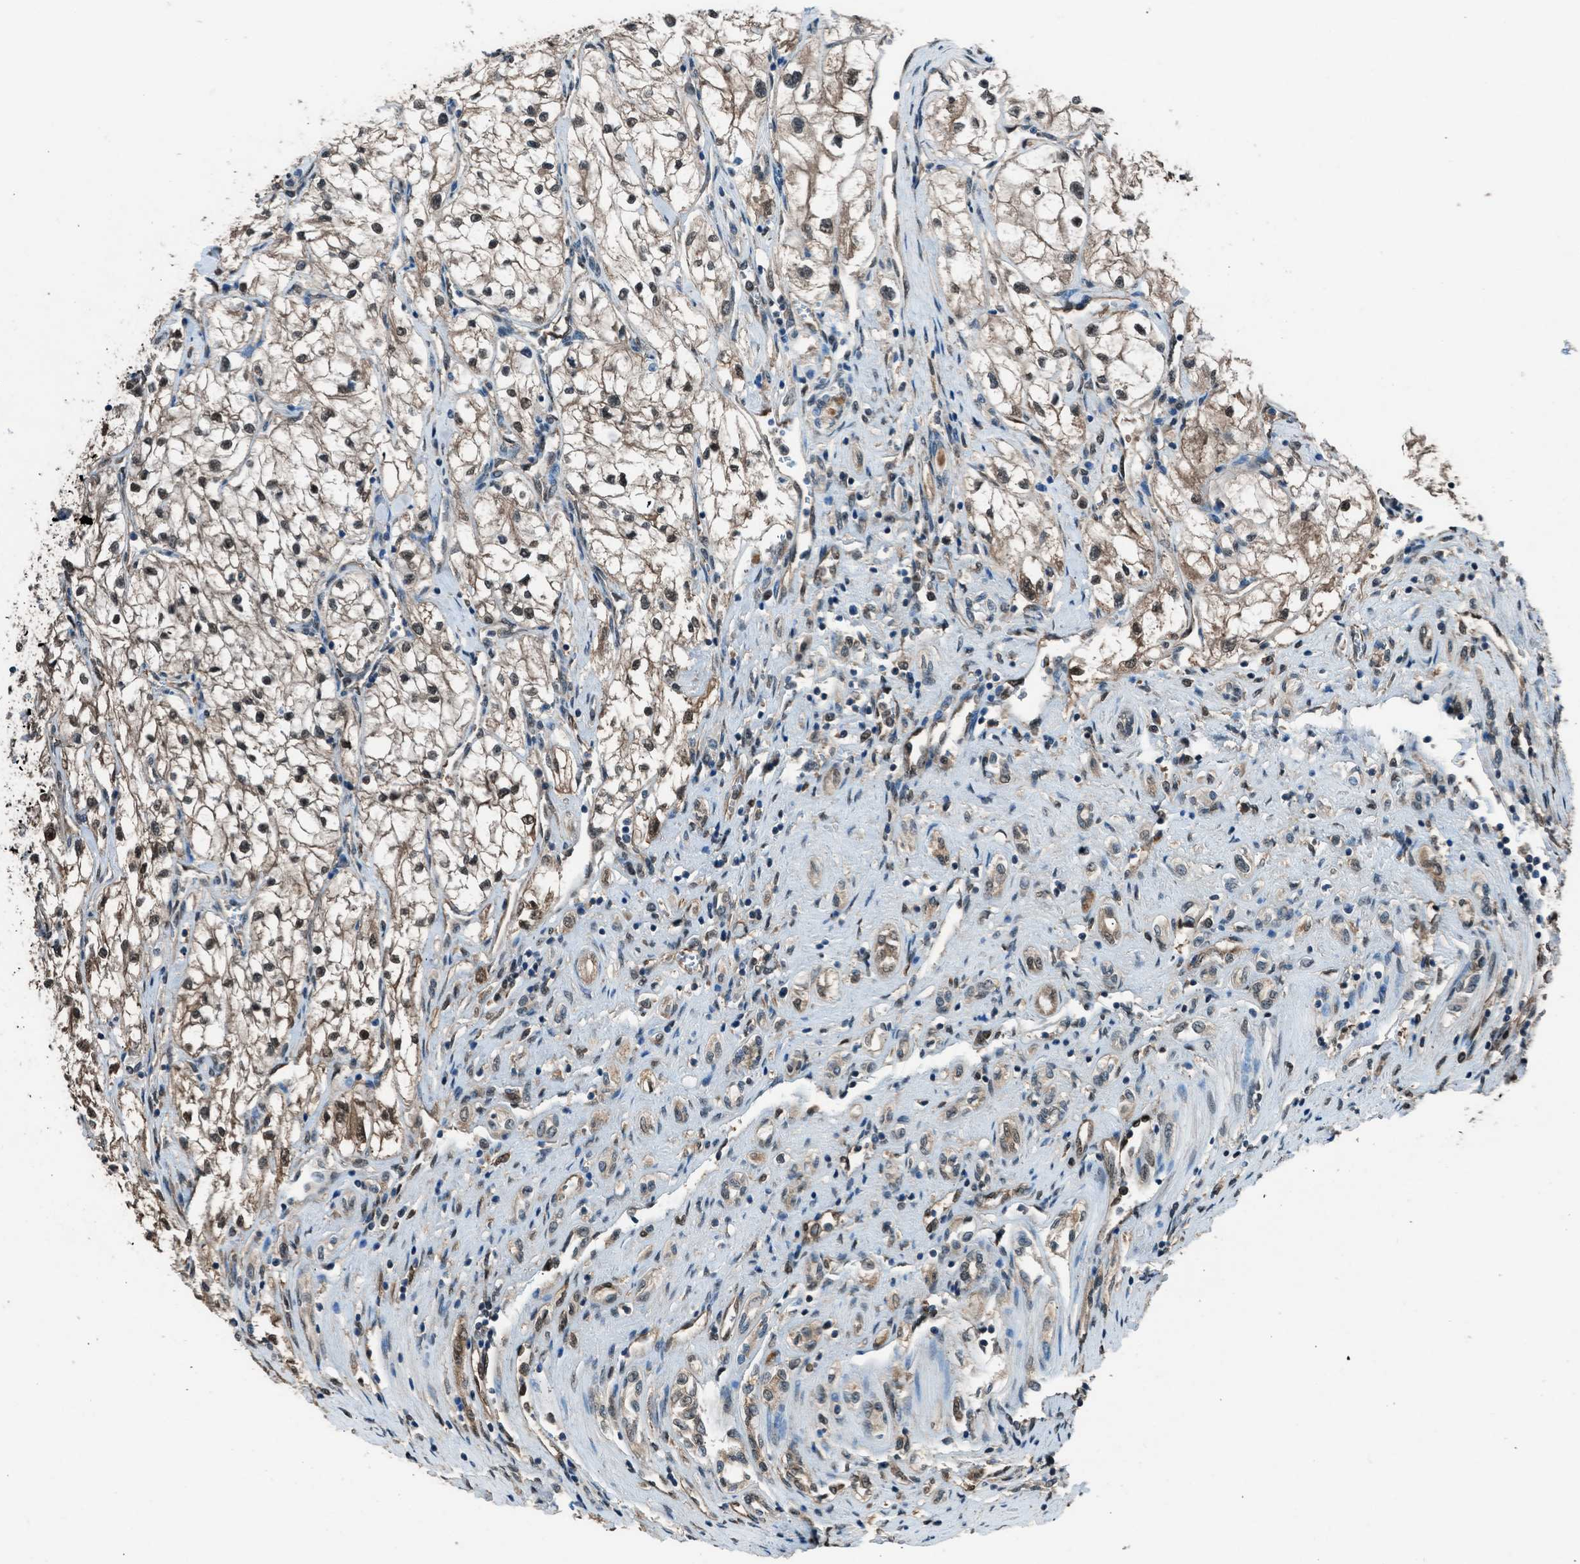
{"staining": {"intensity": "moderate", "quantity": ">75%", "location": "cytoplasmic/membranous,nuclear"}, "tissue": "renal cancer", "cell_type": "Tumor cells", "image_type": "cancer", "snomed": [{"axis": "morphology", "description": "Adenocarcinoma, NOS"}, {"axis": "topography", "description": "Kidney"}], "caption": "Immunohistochemistry micrograph of neoplastic tissue: human renal cancer (adenocarcinoma) stained using IHC reveals medium levels of moderate protein expression localized specifically in the cytoplasmic/membranous and nuclear of tumor cells, appearing as a cytoplasmic/membranous and nuclear brown color.", "gene": "YWHAG", "patient": {"sex": "female", "age": 70}}